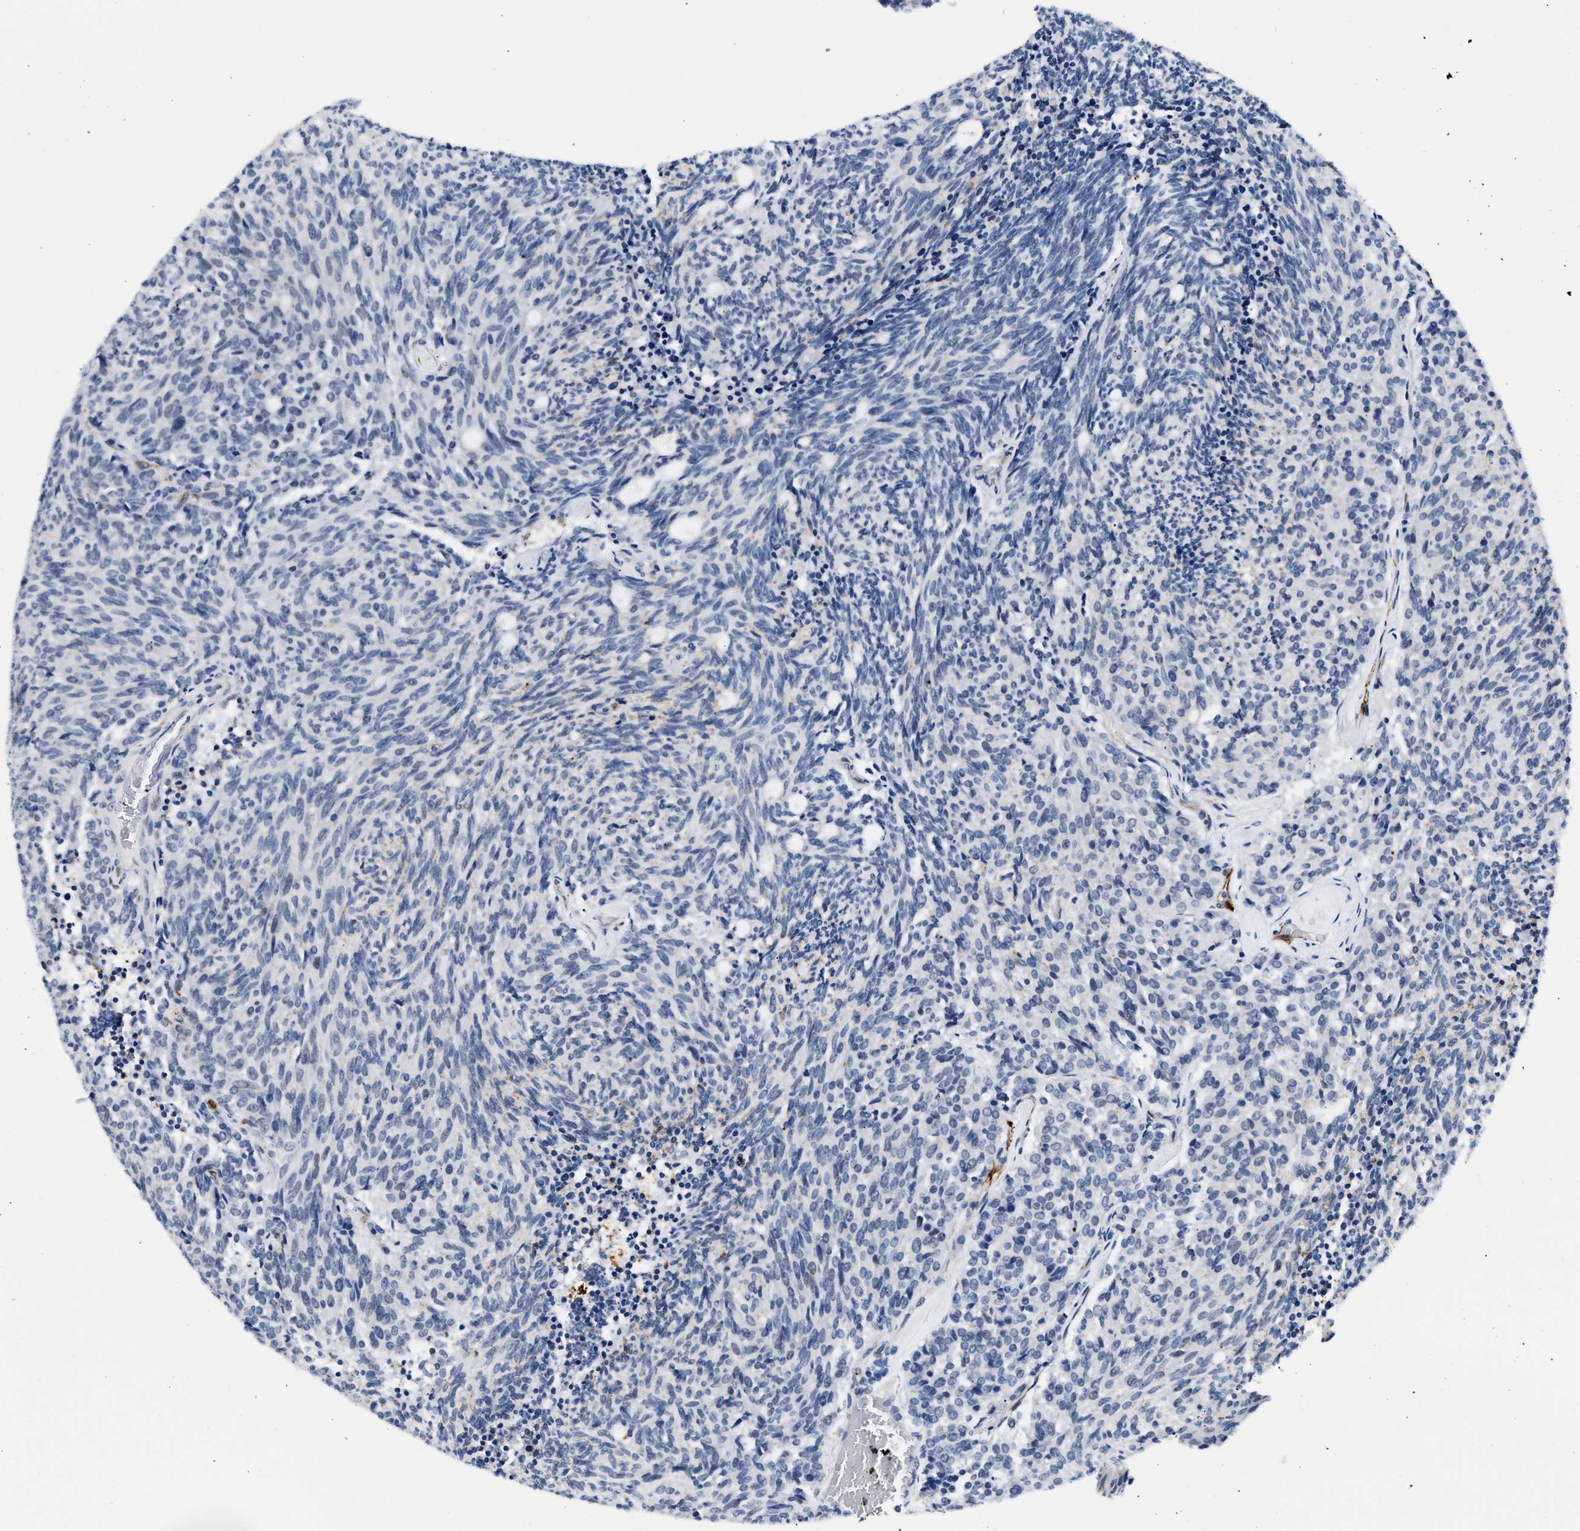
{"staining": {"intensity": "negative", "quantity": "none", "location": "none"}, "tissue": "carcinoid", "cell_type": "Tumor cells", "image_type": "cancer", "snomed": [{"axis": "morphology", "description": "Carcinoid, malignant, NOS"}, {"axis": "topography", "description": "Pancreas"}], "caption": "Tumor cells show no significant protein staining in carcinoid (malignant).", "gene": "MED22", "patient": {"sex": "female", "age": 54}}